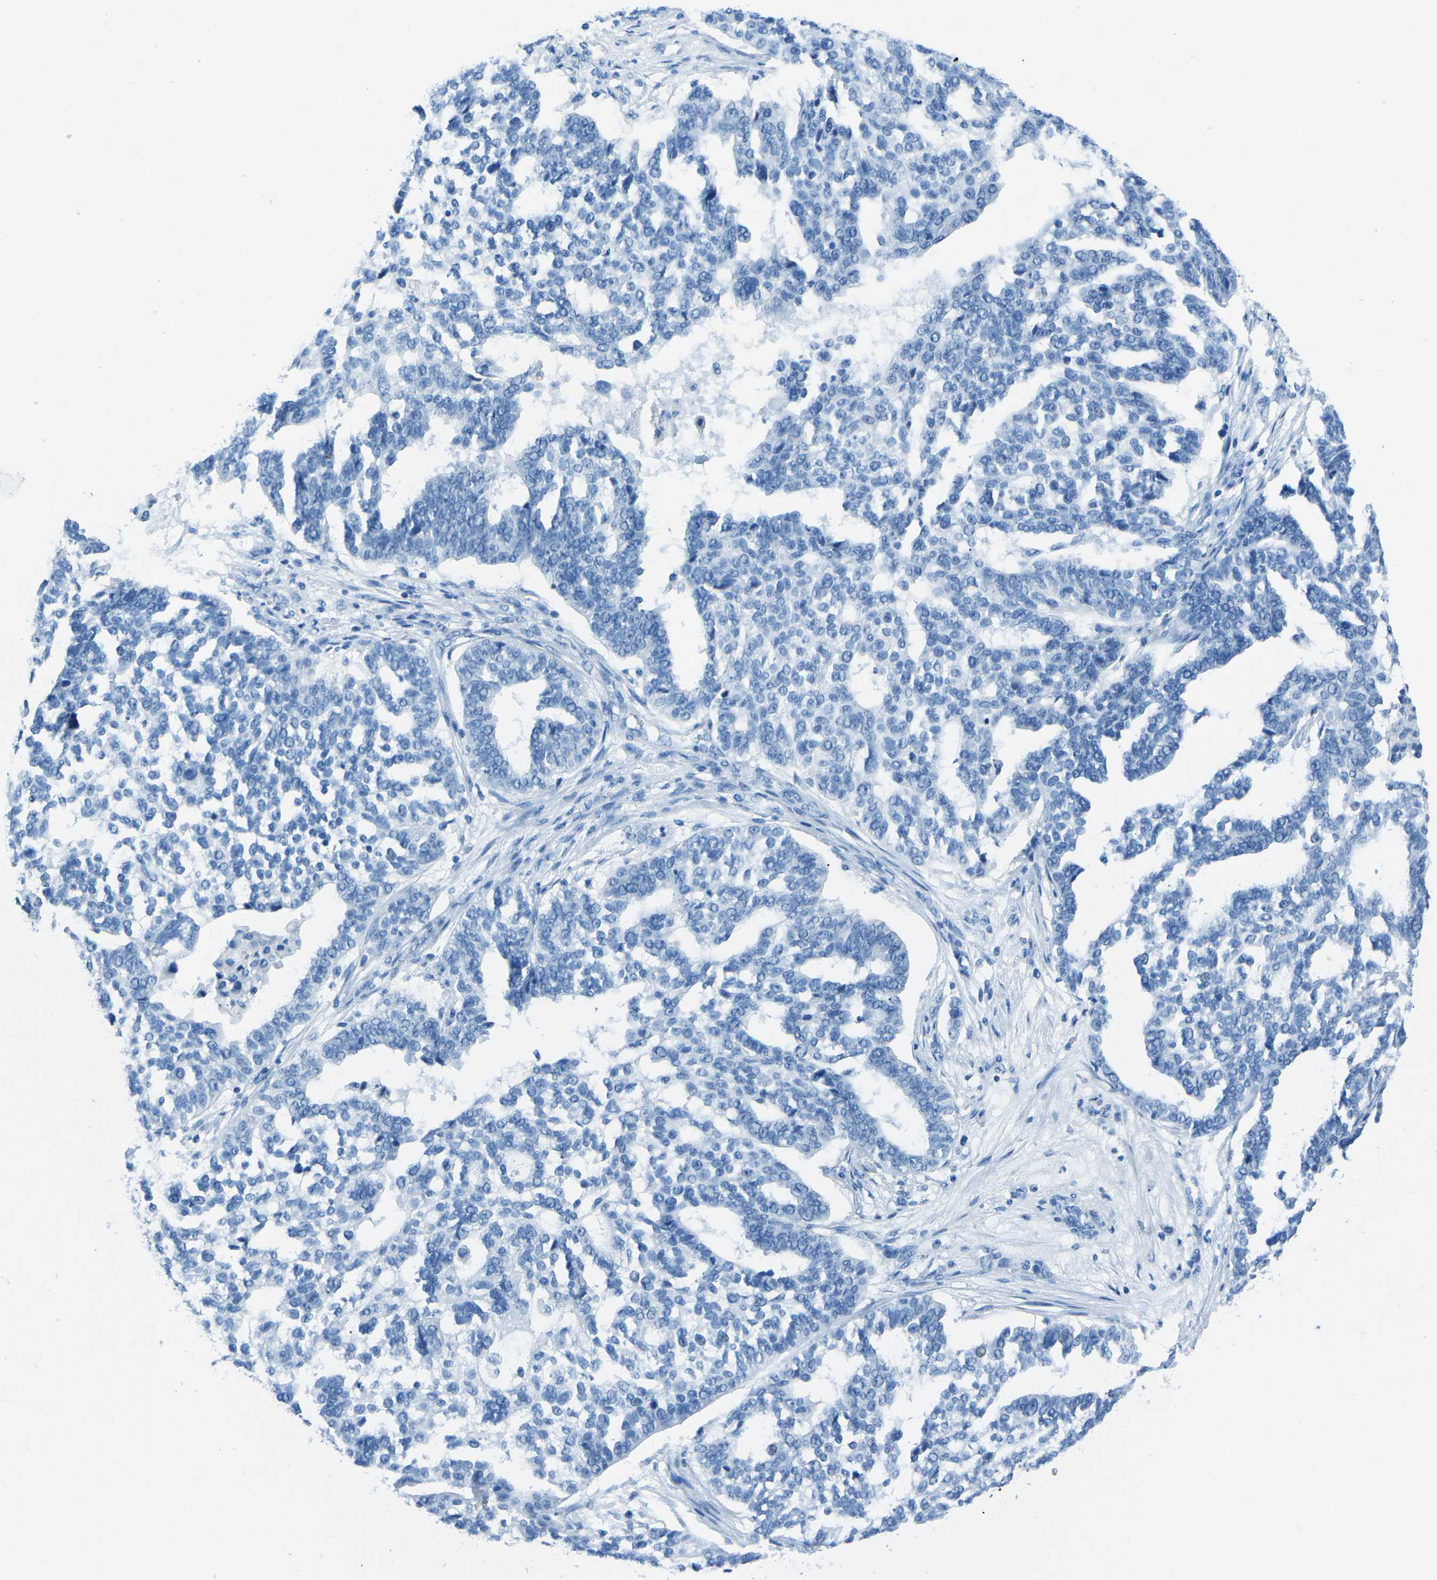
{"staining": {"intensity": "negative", "quantity": "none", "location": "none"}, "tissue": "ovarian cancer", "cell_type": "Tumor cells", "image_type": "cancer", "snomed": [{"axis": "morphology", "description": "Cystadenocarcinoma, serous, NOS"}, {"axis": "topography", "description": "Ovary"}], "caption": "Ovarian cancer (serous cystadenocarcinoma) was stained to show a protein in brown. There is no significant staining in tumor cells.", "gene": "MYH8", "patient": {"sex": "female", "age": 59}}